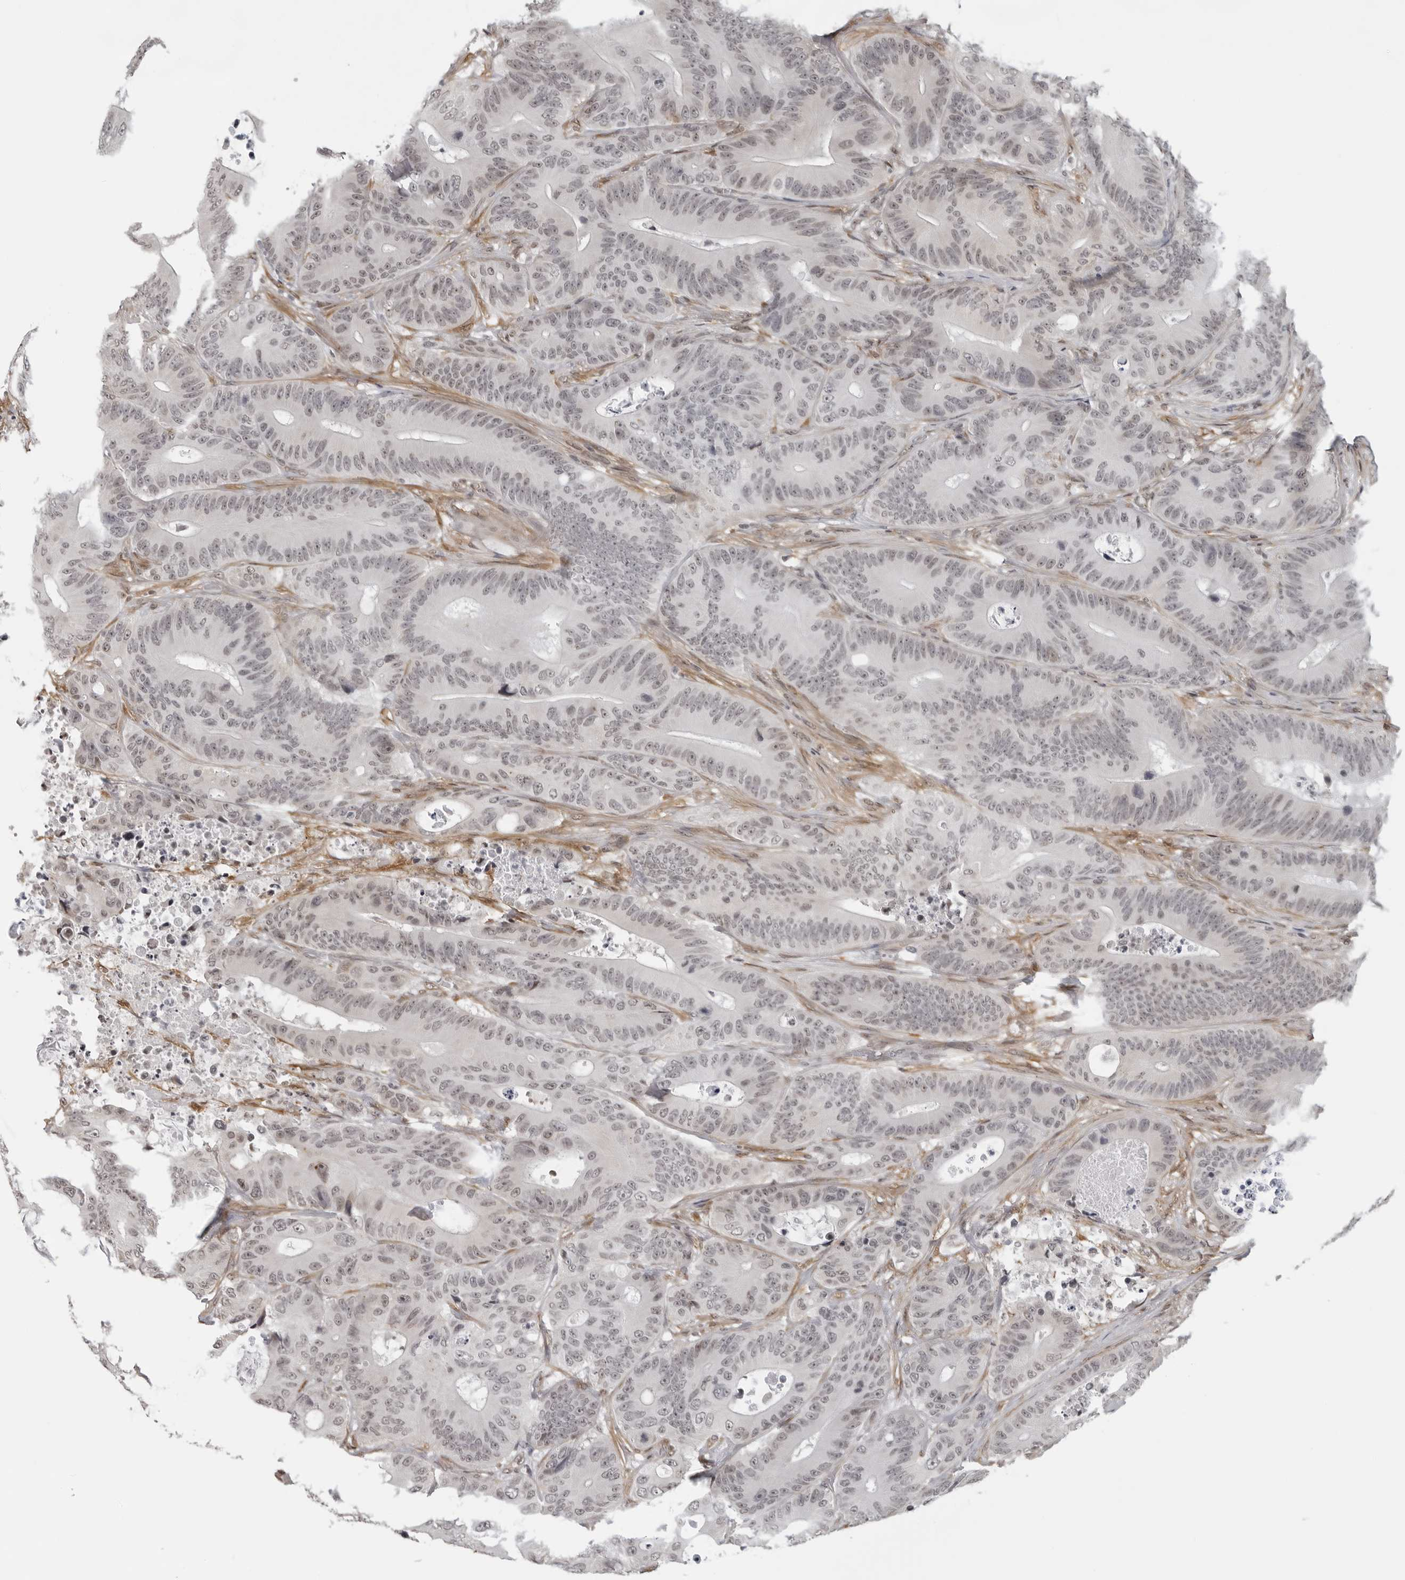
{"staining": {"intensity": "weak", "quantity": "25%-75%", "location": "nuclear"}, "tissue": "colorectal cancer", "cell_type": "Tumor cells", "image_type": "cancer", "snomed": [{"axis": "morphology", "description": "Adenocarcinoma, NOS"}, {"axis": "topography", "description": "Colon"}], "caption": "Protein staining shows weak nuclear staining in approximately 25%-75% of tumor cells in adenocarcinoma (colorectal).", "gene": "MAF", "patient": {"sex": "male", "age": 83}}